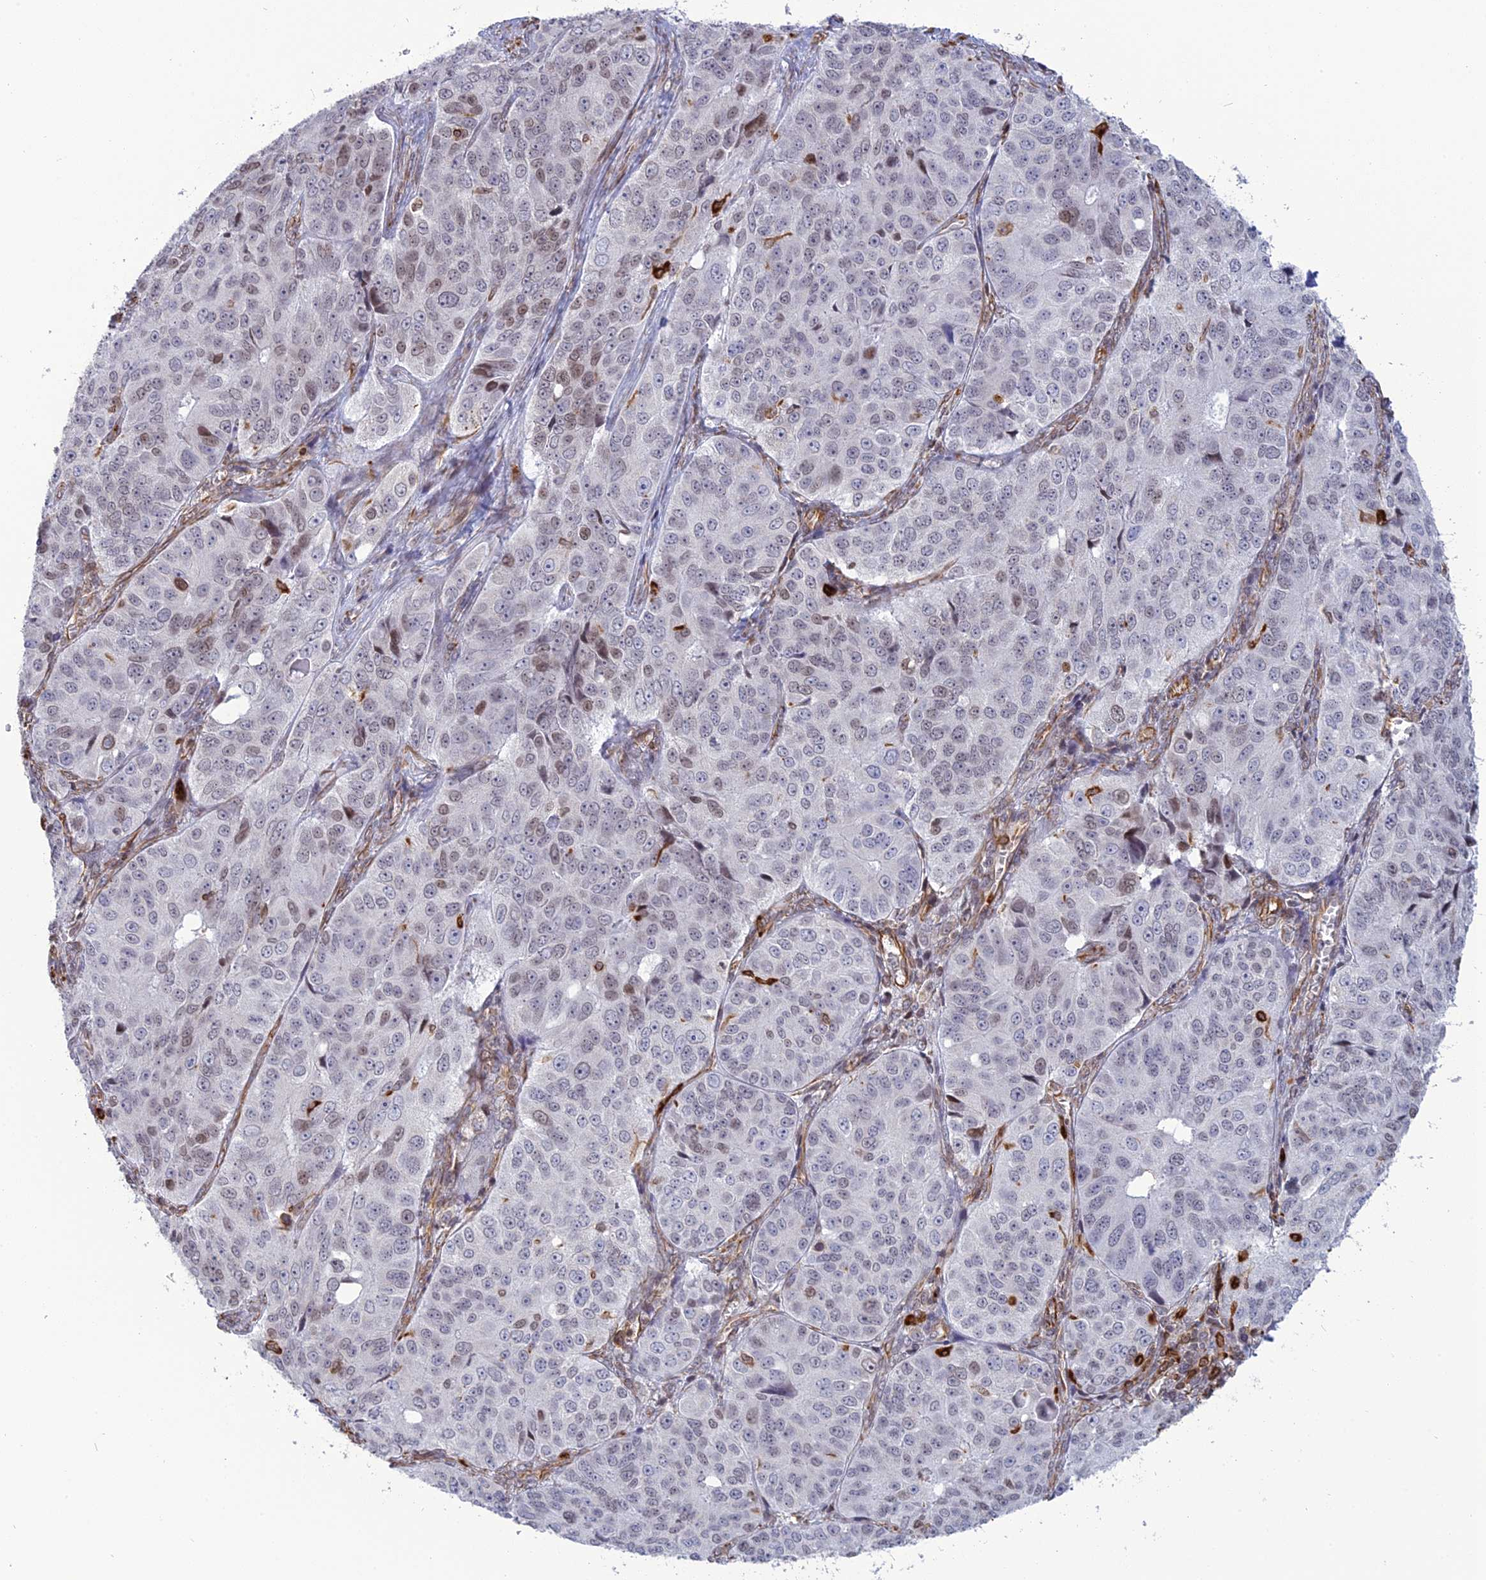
{"staining": {"intensity": "weak", "quantity": "<25%", "location": "nuclear"}, "tissue": "ovarian cancer", "cell_type": "Tumor cells", "image_type": "cancer", "snomed": [{"axis": "morphology", "description": "Carcinoma, endometroid"}, {"axis": "topography", "description": "Ovary"}], "caption": "A high-resolution micrograph shows immunohistochemistry staining of ovarian endometroid carcinoma, which demonstrates no significant staining in tumor cells.", "gene": "APOBR", "patient": {"sex": "female", "age": 51}}